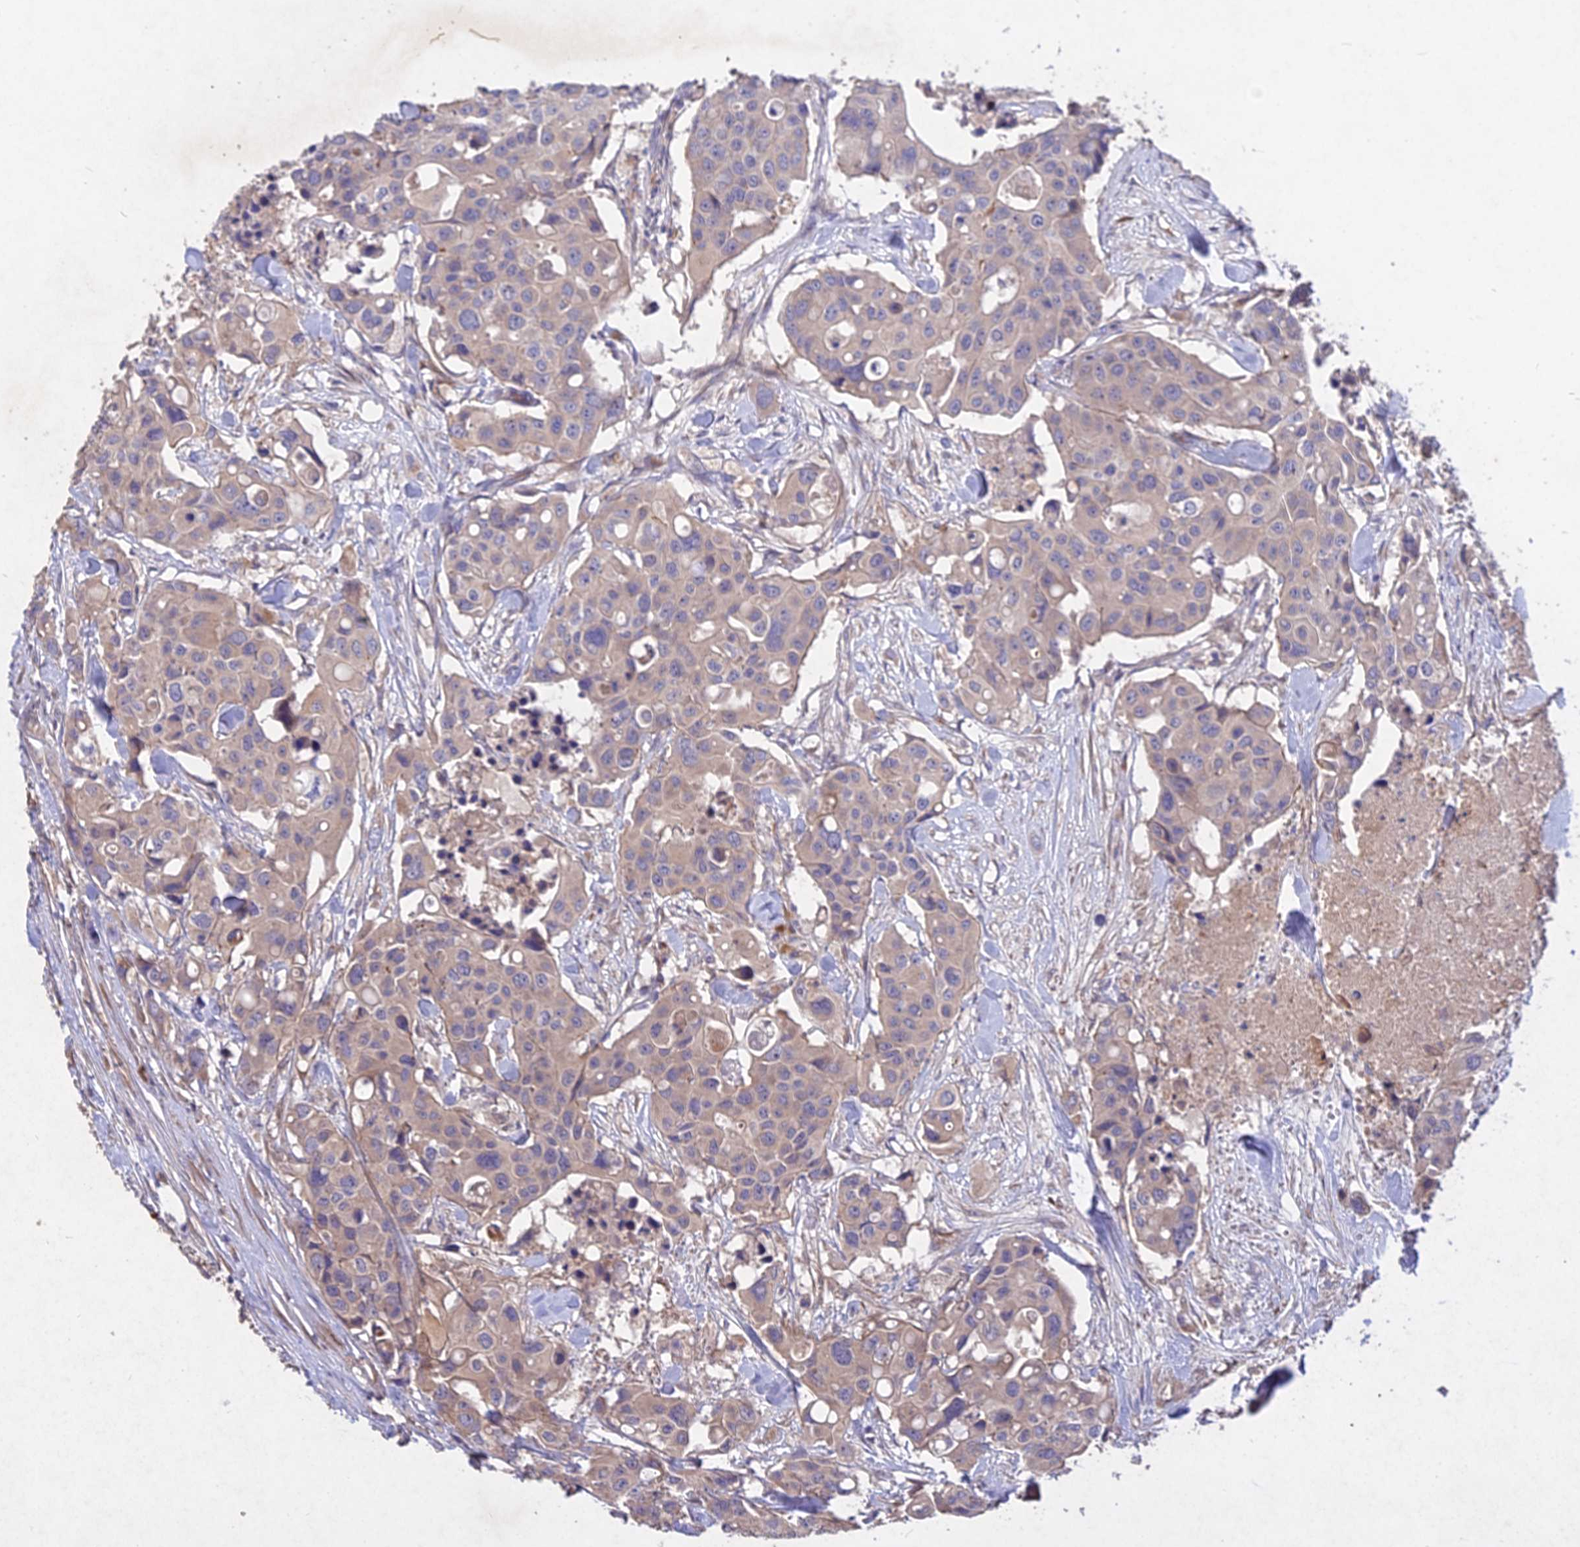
{"staining": {"intensity": "weak", "quantity": "<25%", "location": "cytoplasmic/membranous"}, "tissue": "colorectal cancer", "cell_type": "Tumor cells", "image_type": "cancer", "snomed": [{"axis": "morphology", "description": "Adenocarcinoma, NOS"}, {"axis": "topography", "description": "Colon"}], "caption": "This image is of colorectal cancer stained with immunohistochemistry (IHC) to label a protein in brown with the nuclei are counter-stained blue. There is no staining in tumor cells. (DAB immunohistochemistry (IHC), high magnification).", "gene": "SLC26A4", "patient": {"sex": "male", "age": 77}}